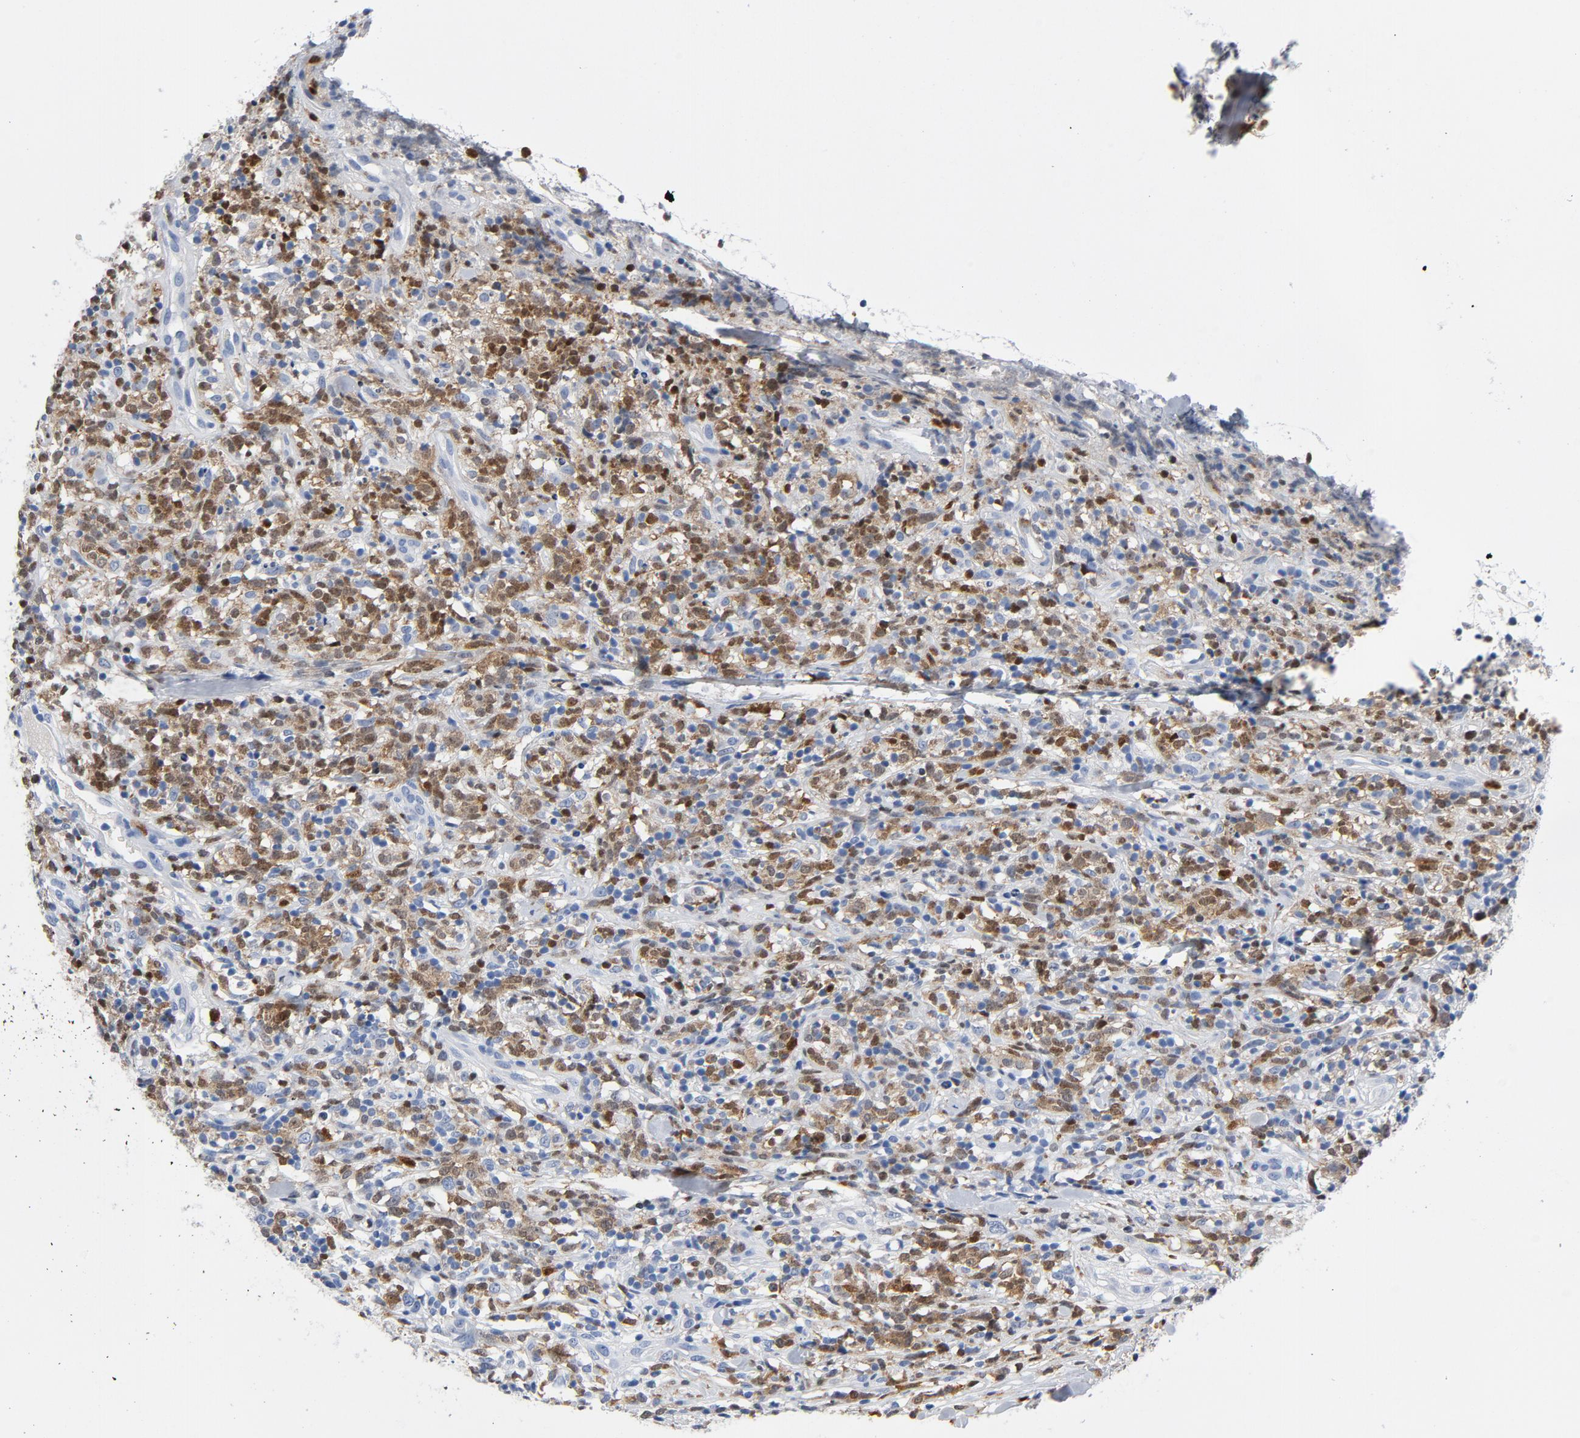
{"staining": {"intensity": "strong", "quantity": "25%-75%", "location": "cytoplasmic/membranous,nuclear"}, "tissue": "lymphoma", "cell_type": "Tumor cells", "image_type": "cancer", "snomed": [{"axis": "morphology", "description": "Malignant lymphoma, non-Hodgkin's type, High grade"}, {"axis": "topography", "description": "Lymph node"}], "caption": "A histopathology image of lymphoma stained for a protein shows strong cytoplasmic/membranous and nuclear brown staining in tumor cells. The protein is shown in brown color, while the nuclei are stained blue.", "gene": "NCF1", "patient": {"sex": "female", "age": 73}}